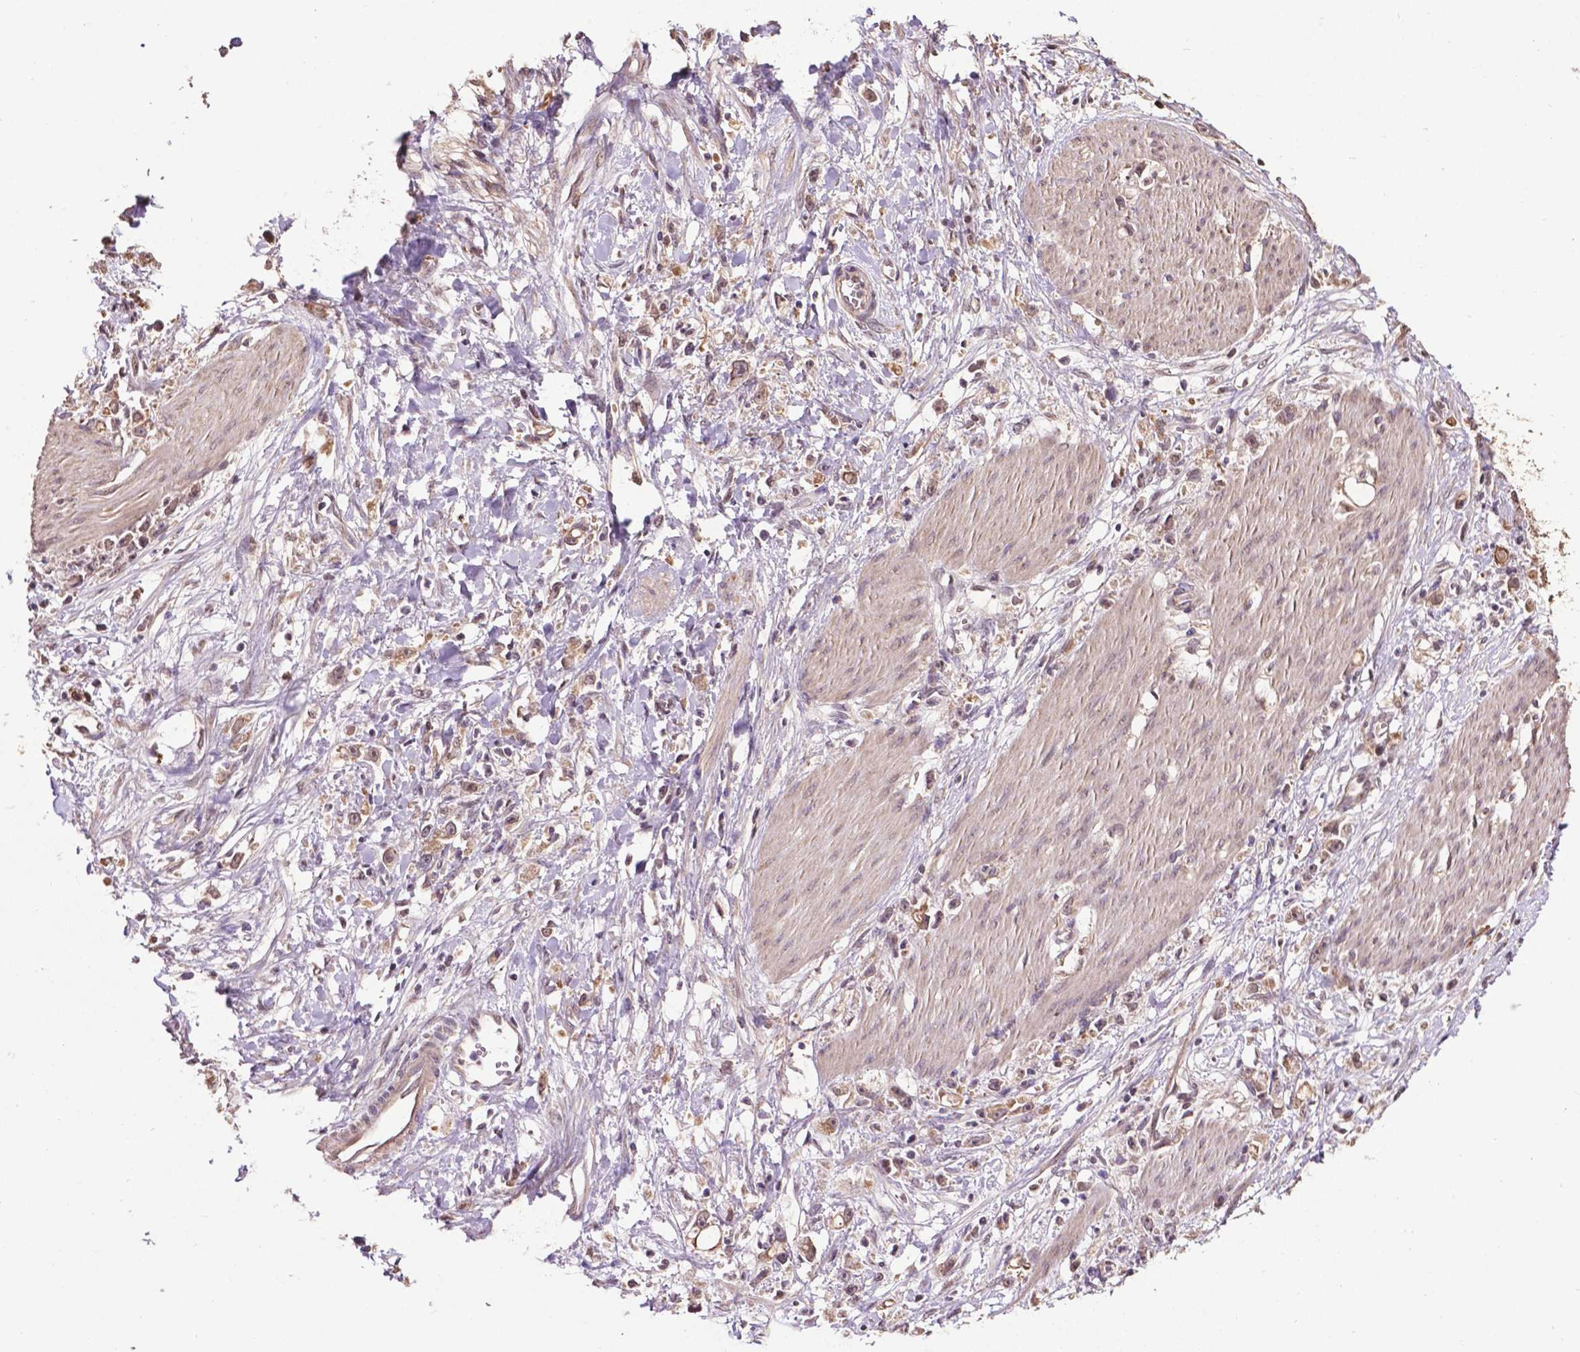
{"staining": {"intensity": "weak", "quantity": "25%-75%", "location": "cytoplasmic/membranous"}, "tissue": "stomach cancer", "cell_type": "Tumor cells", "image_type": "cancer", "snomed": [{"axis": "morphology", "description": "Adenocarcinoma, NOS"}, {"axis": "topography", "description": "Stomach"}], "caption": "Immunohistochemical staining of human stomach cancer (adenocarcinoma) shows weak cytoplasmic/membranous protein staining in approximately 25%-75% of tumor cells. The protein is stained brown, and the nuclei are stained in blue (DAB (3,3'-diaminobenzidine) IHC with brightfield microscopy, high magnification).", "gene": "GLRA2", "patient": {"sex": "female", "age": 59}}